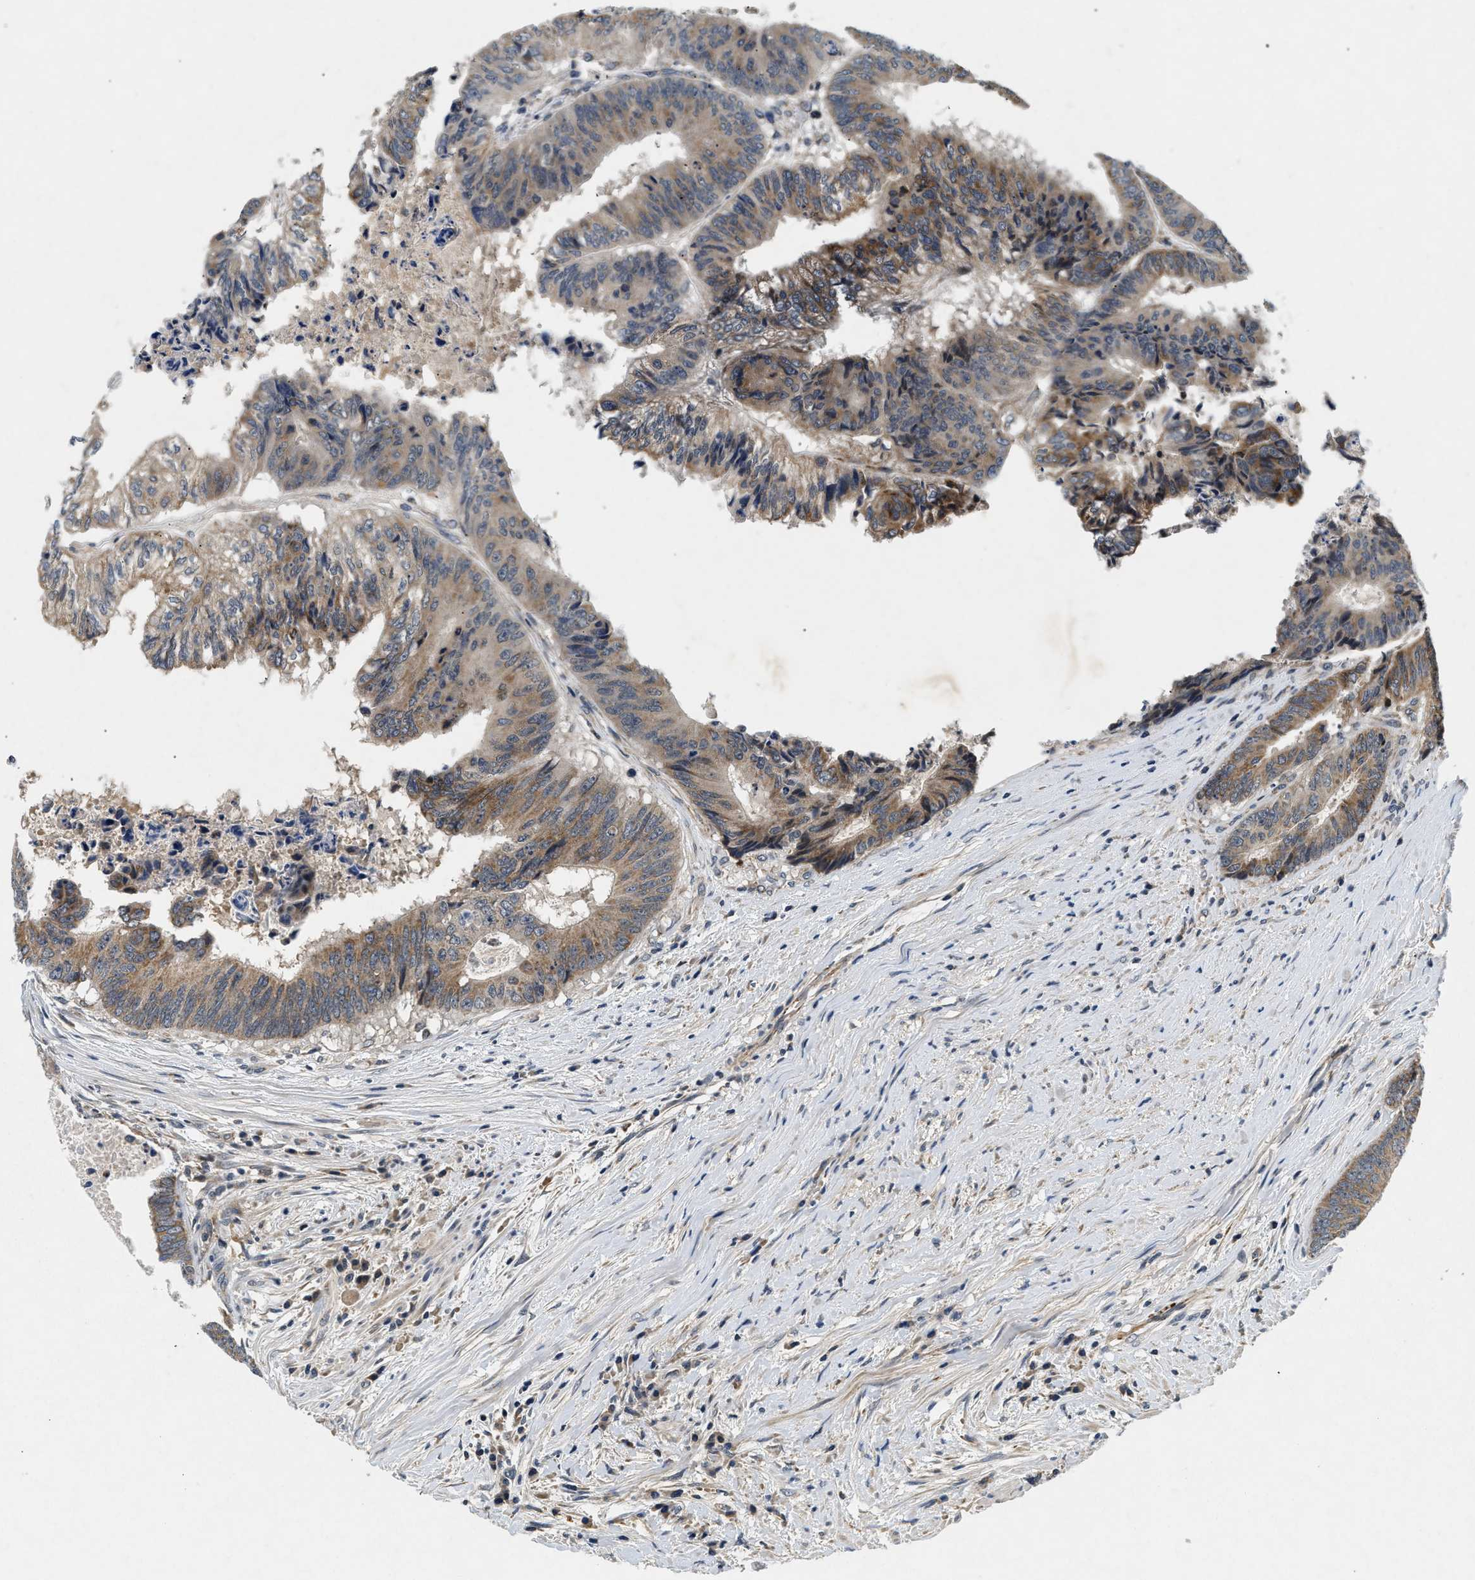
{"staining": {"intensity": "moderate", "quantity": ">75%", "location": "cytoplasmic/membranous"}, "tissue": "colorectal cancer", "cell_type": "Tumor cells", "image_type": "cancer", "snomed": [{"axis": "morphology", "description": "Adenocarcinoma, NOS"}, {"axis": "topography", "description": "Rectum"}], "caption": "An image of human adenocarcinoma (colorectal) stained for a protein reveals moderate cytoplasmic/membranous brown staining in tumor cells. Immunohistochemistry stains the protein of interest in brown and the nuclei are stained blue.", "gene": "PDP1", "patient": {"sex": "male", "age": 72}}